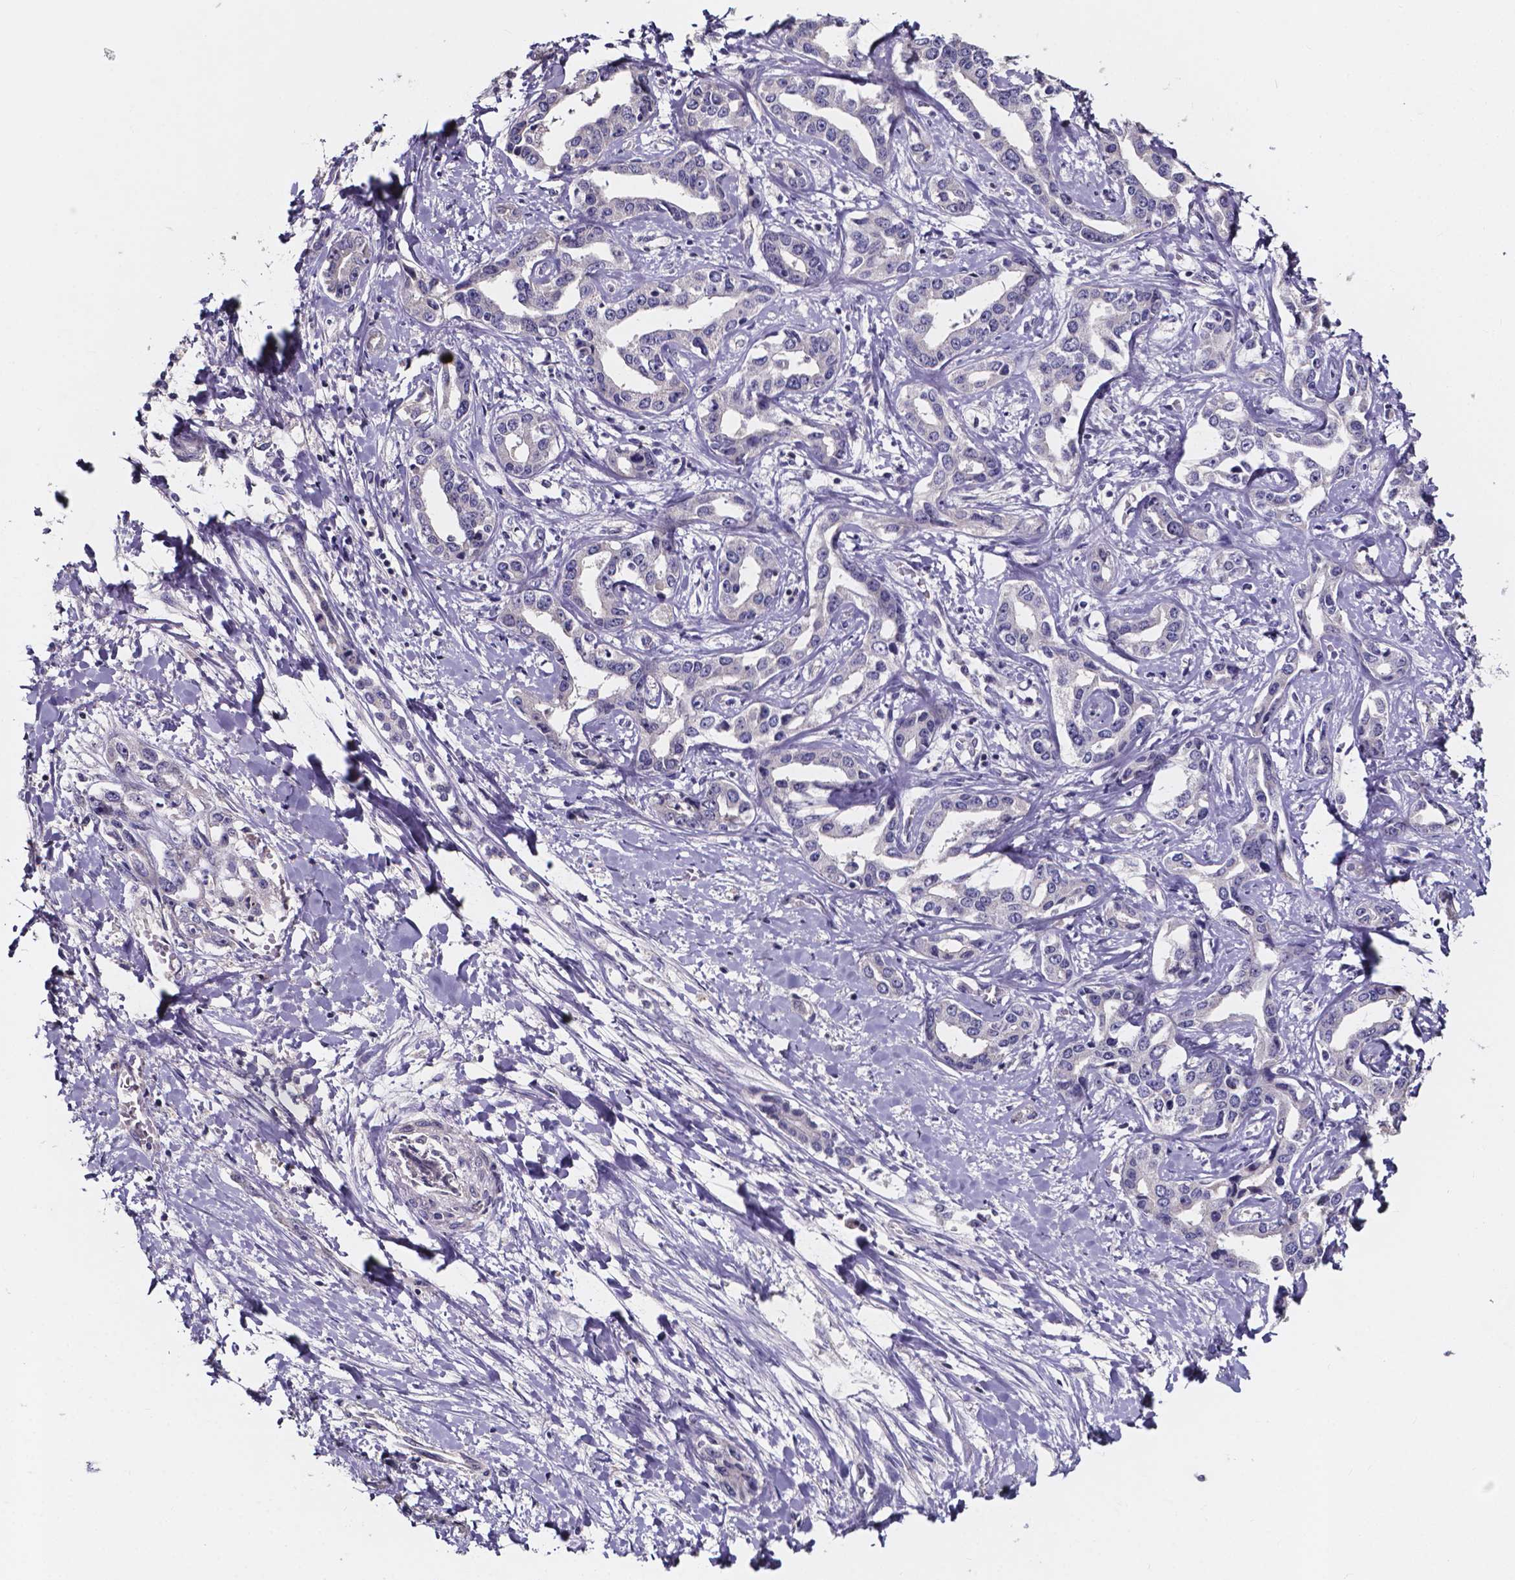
{"staining": {"intensity": "negative", "quantity": "none", "location": "none"}, "tissue": "liver cancer", "cell_type": "Tumor cells", "image_type": "cancer", "snomed": [{"axis": "morphology", "description": "Cholangiocarcinoma"}, {"axis": "topography", "description": "Liver"}], "caption": "Immunohistochemical staining of human liver cancer (cholangiocarcinoma) exhibits no significant expression in tumor cells.", "gene": "THEMIS", "patient": {"sex": "male", "age": 59}}